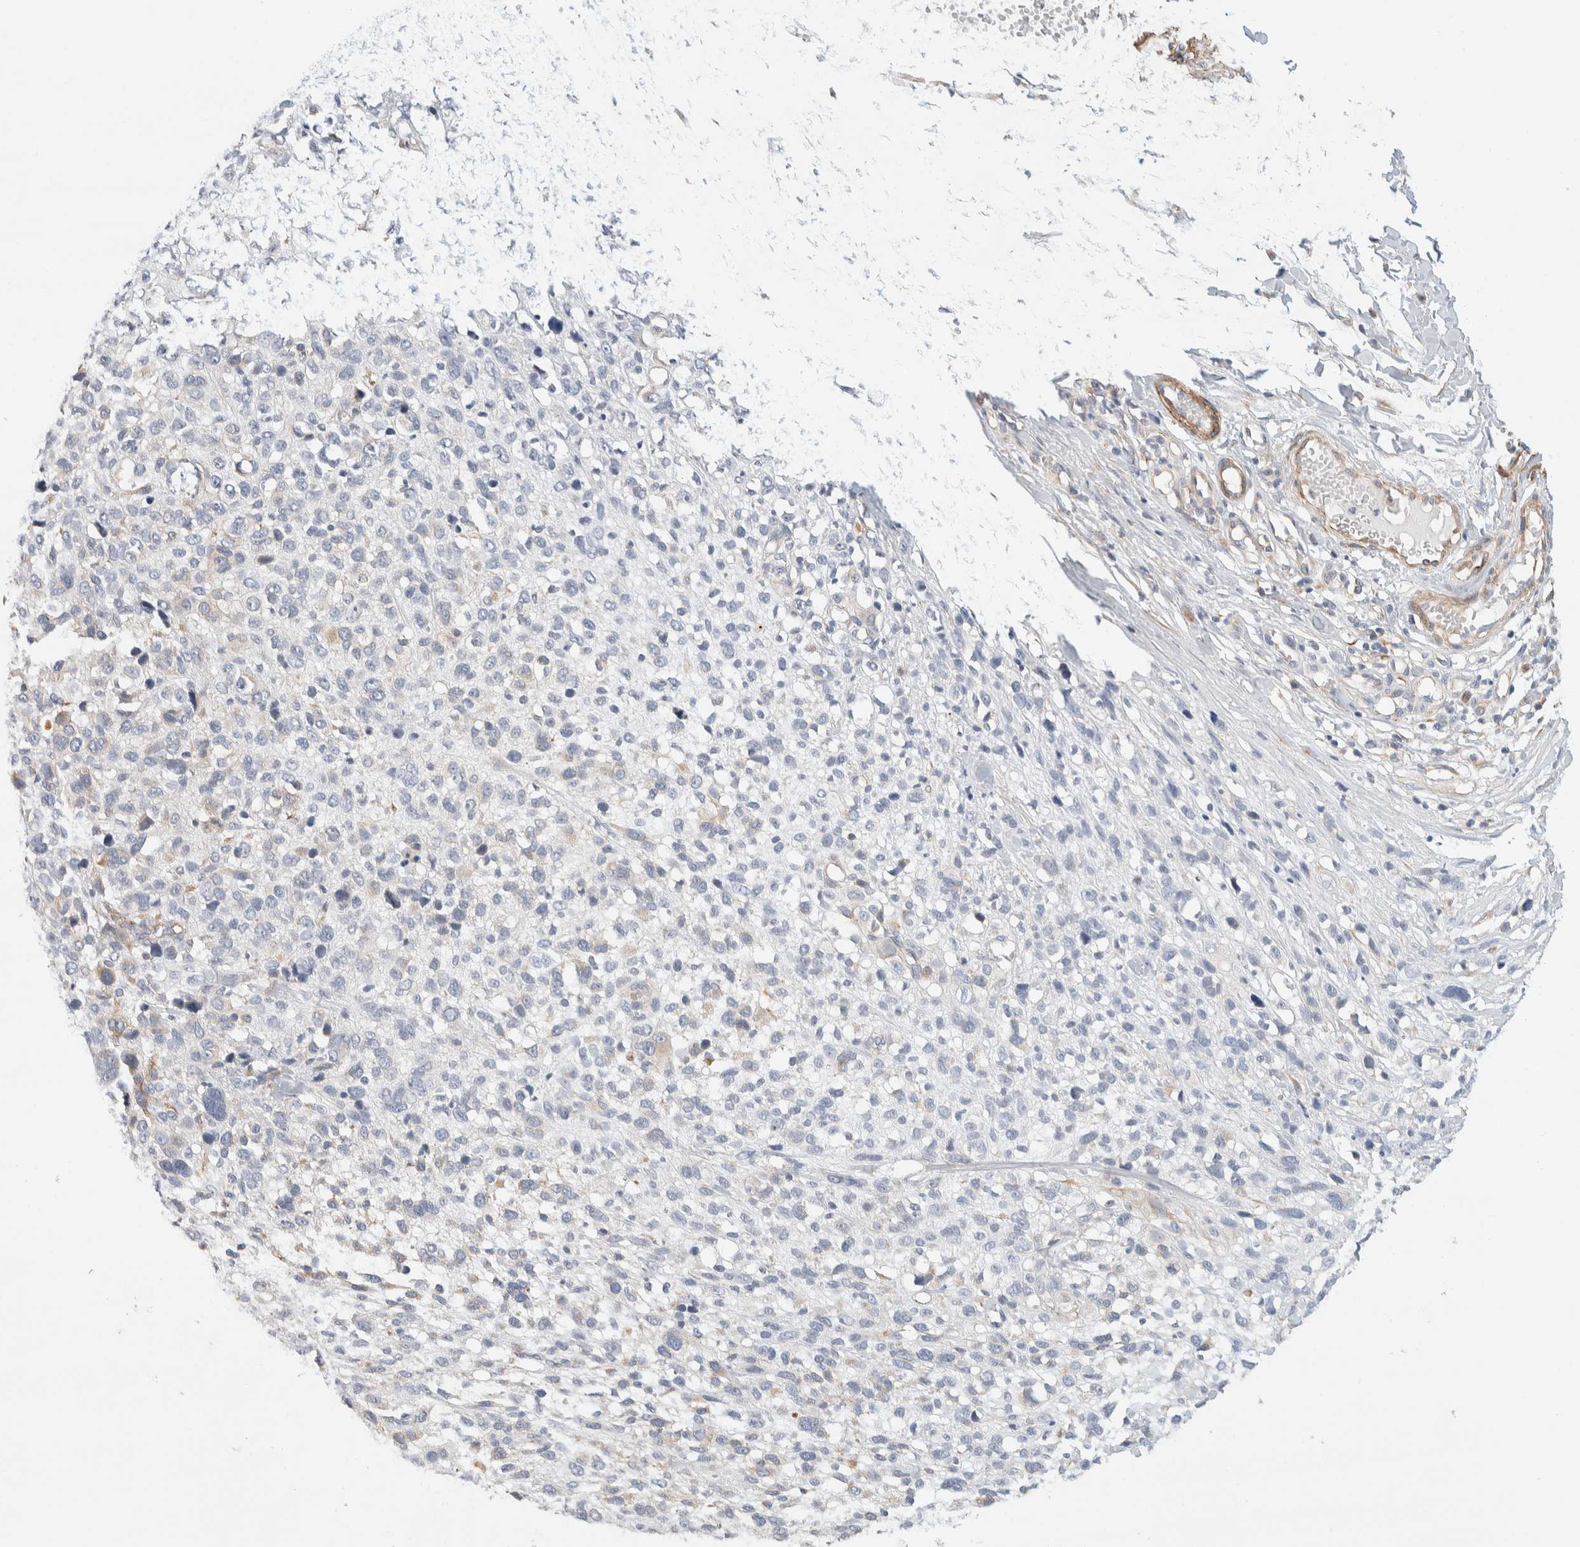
{"staining": {"intensity": "negative", "quantity": "none", "location": "none"}, "tissue": "melanoma", "cell_type": "Tumor cells", "image_type": "cancer", "snomed": [{"axis": "morphology", "description": "Malignant melanoma, NOS"}, {"axis": "topography", "description": "Skin"}], "caption": "Melanoma was stained to show a protein in brown. There is no significant staining in tumor cells.", "gene": "CDR2", "patient": {"sex": "female", "age": 55}}